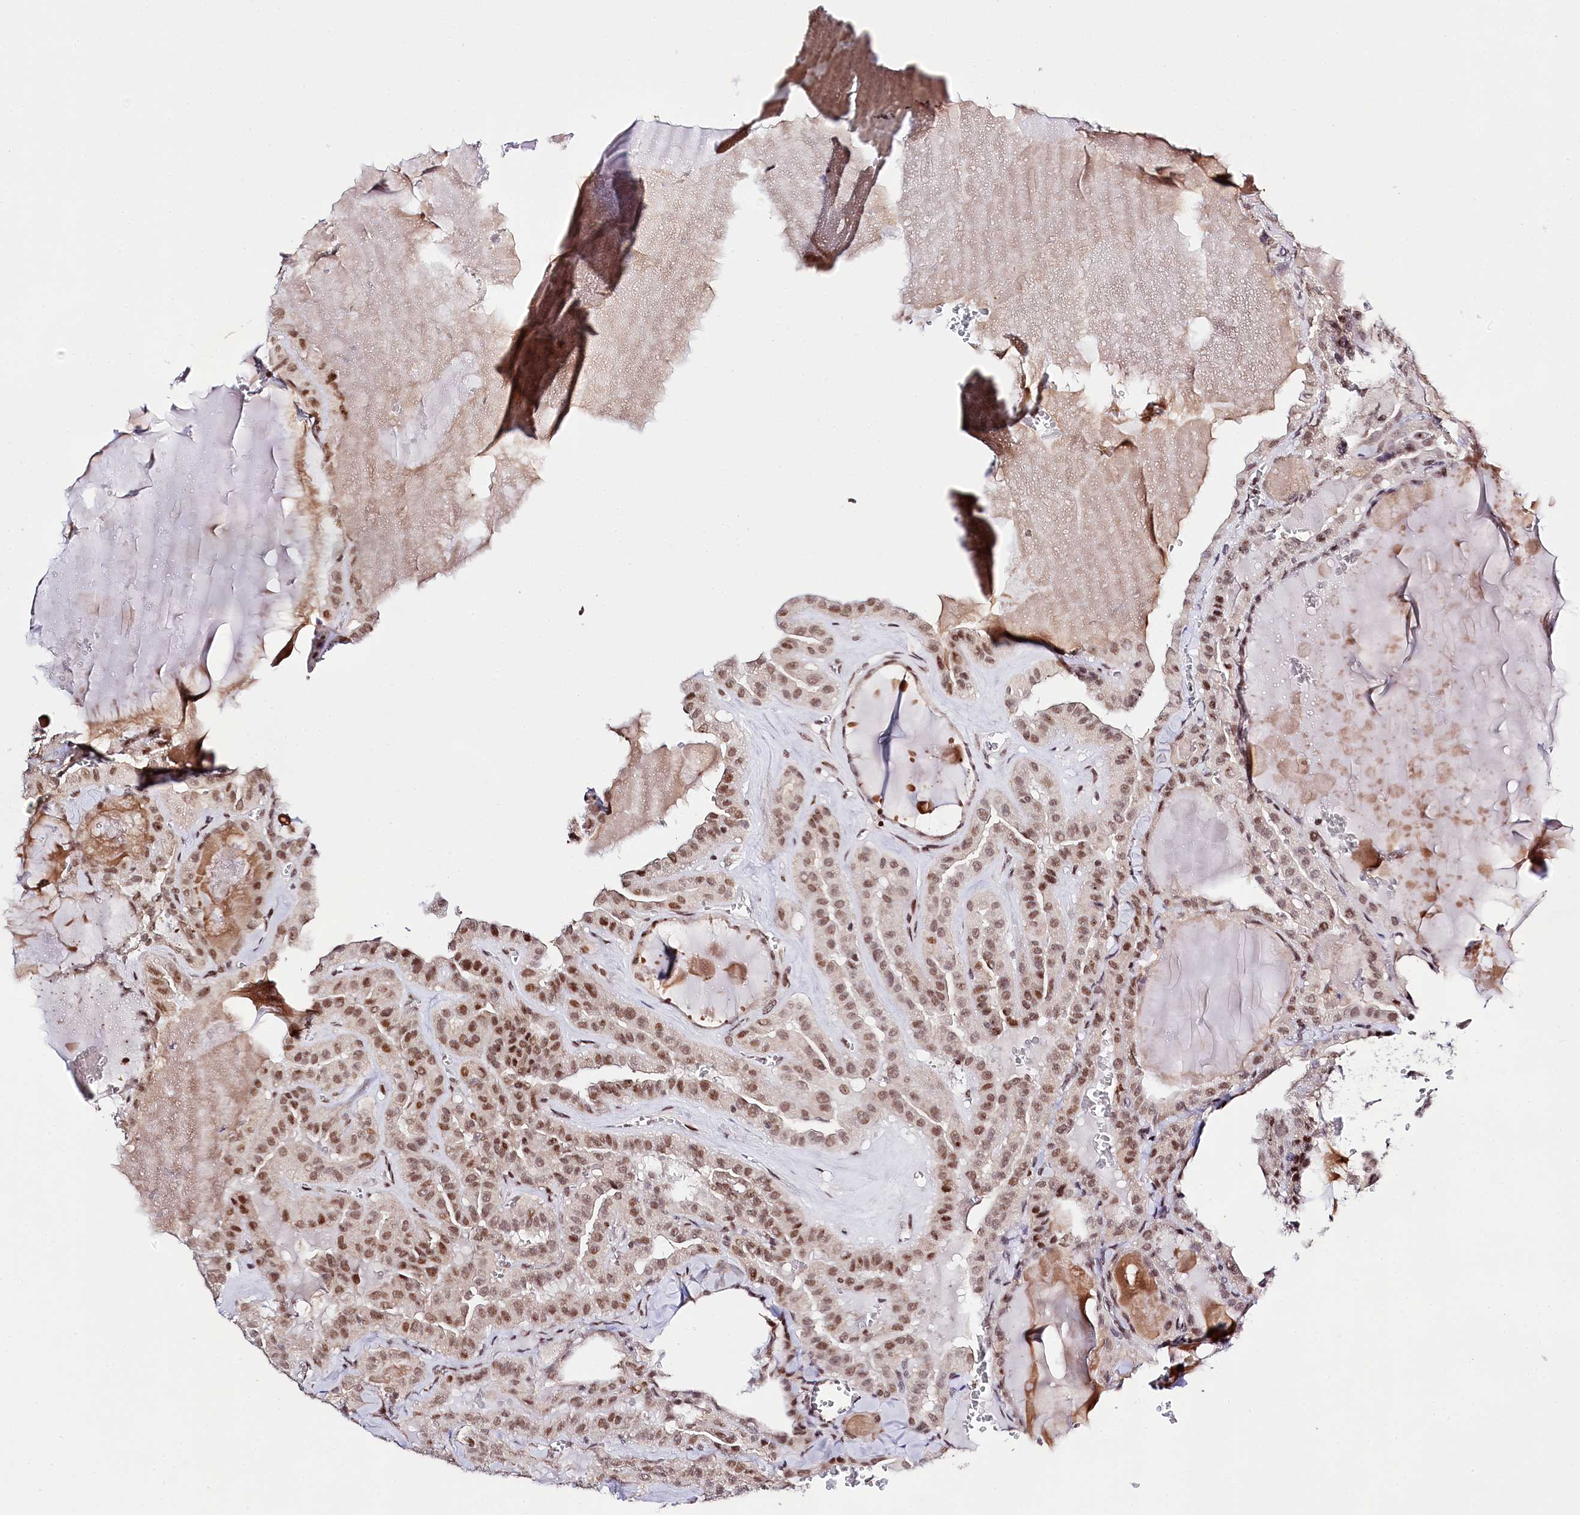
{"staining": {"intensity": "moderate", "quantity": ">75%", "location": "nuclear"}, "tissue": "thyroid cancer", "cell_type": "Tumor cells", "image_type": "cancer", "snomed": [{"axis": "morphology", "description": "Papillary adenocarcinoma, NOS"}, {"axis": "topography", "description": "Thyroid gland"}], "caption": "Immunohistochemical staining of thyroid cancer (papillary adenocarcinoma) demonstrates medium levels of moderate nuclear protein staining in approximately >75% of tumor cells.", "gene": "SPATS2", "patient": {"sex": "male", "age": 52}}